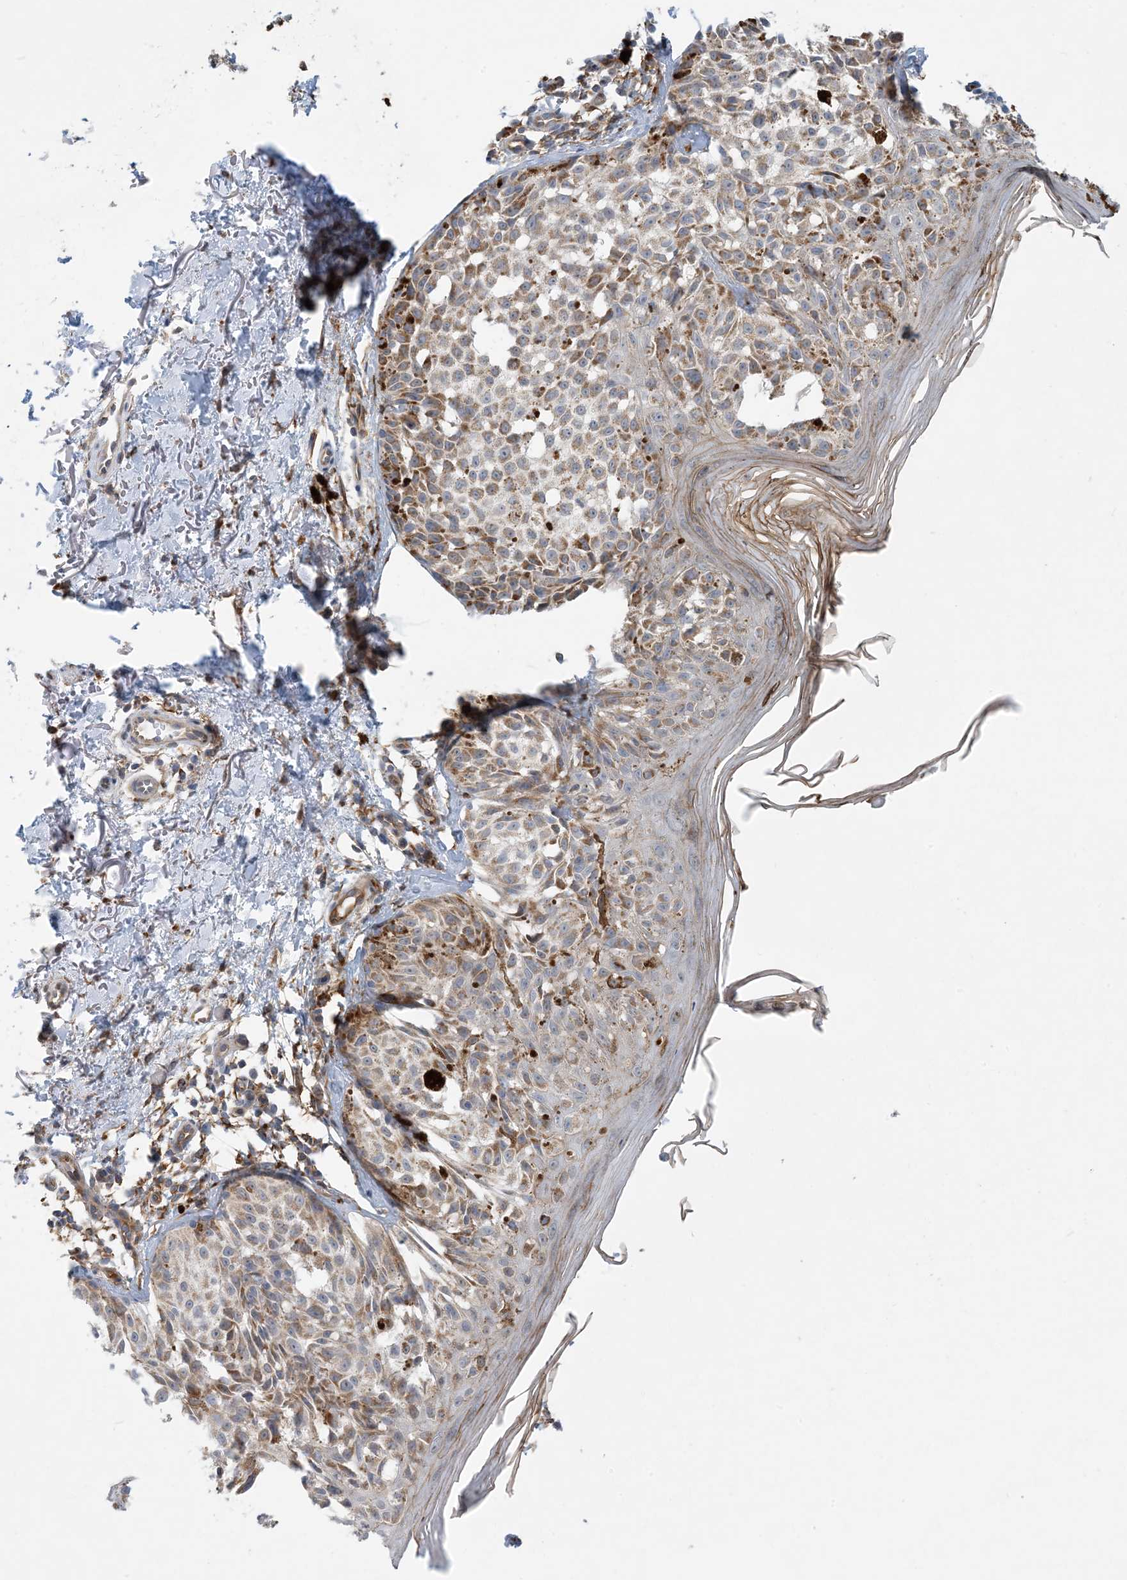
{"staining": {"intensity": "moderate", "quantity": "25%-75%", "location": "cytoplasmic/membranous"}, "tissue": "melanoma", "cell_type": "Tumor cells", "image_type": "cancer", "snomed": [{"axis": "morphology", "description": "Malignant melanoma, NOS"}, {"axis": "topography", "description": "Skin"}], "caption": "Malignant melanoma stained with DAB (3,3'-diaminobenzidine) immunohistochemistry displays medium levels of moderate cytoplasmic/membranous positivity in approximately 25%-75% of tumor cells.", "gene": "EIF2A", "patient": {"sex": "female", "age": 50}}